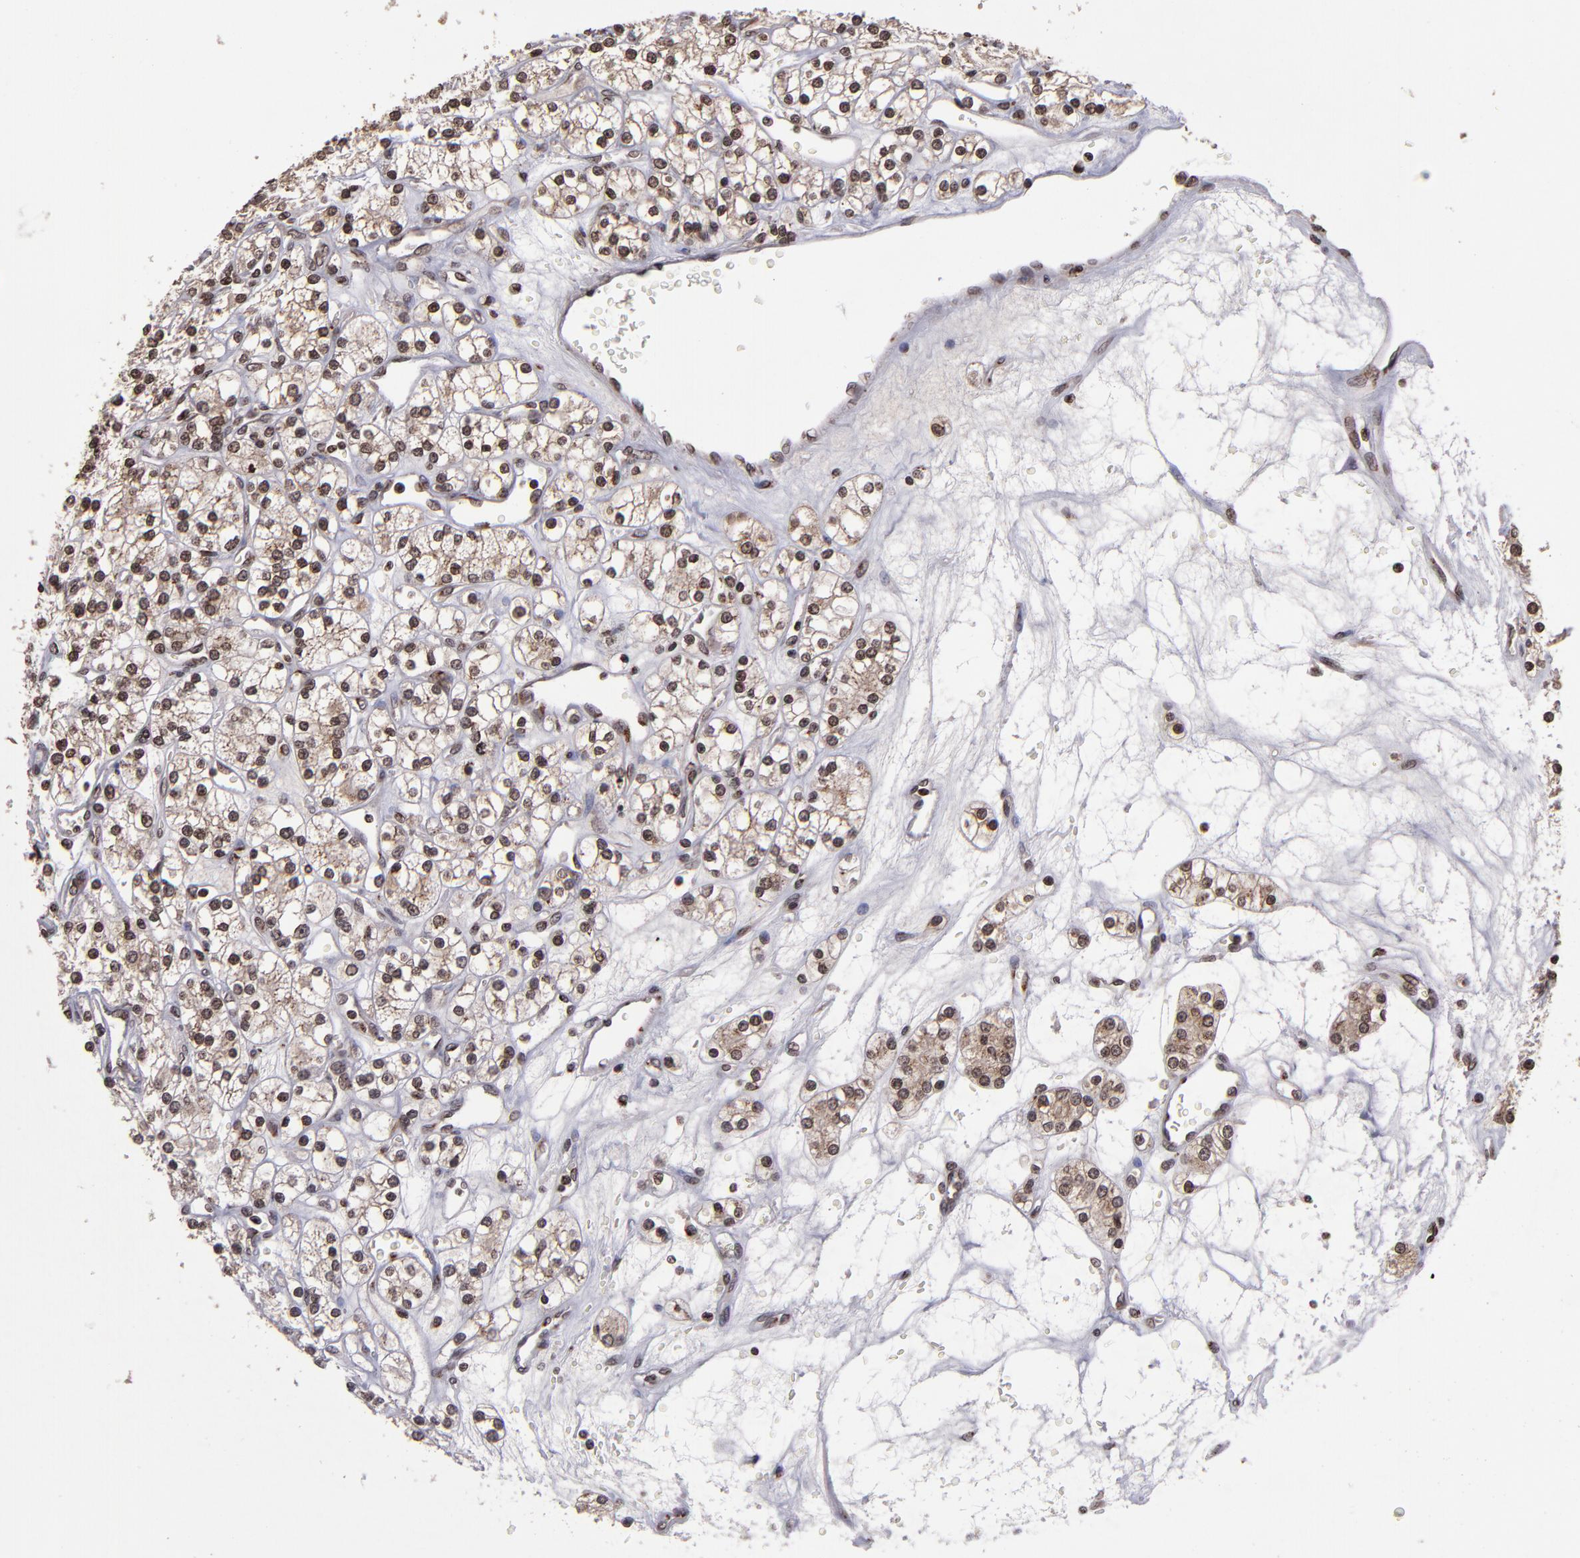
{"staining": {"intensity": "moderate", "quantity": ">75%", "location": "cytoplasmic/membranous,nuclear"}, "tissue": "renal cancer", "cell_type": "Tumor cells", "image_type": "cancer", "snomed": [{"axis": "morphology", "description": "Adenocarcinoma, NOS"}, {"axis": "topography", "description": "Kidney"}], "caption": "Moderate cytoplasmic/membranous and nuclear staining is present in approximately >75% of tumor cells in renal cancer (adenocarcinoma).", "gene": "CSDC2", "patient": {"sex": "female", "age": 62}}